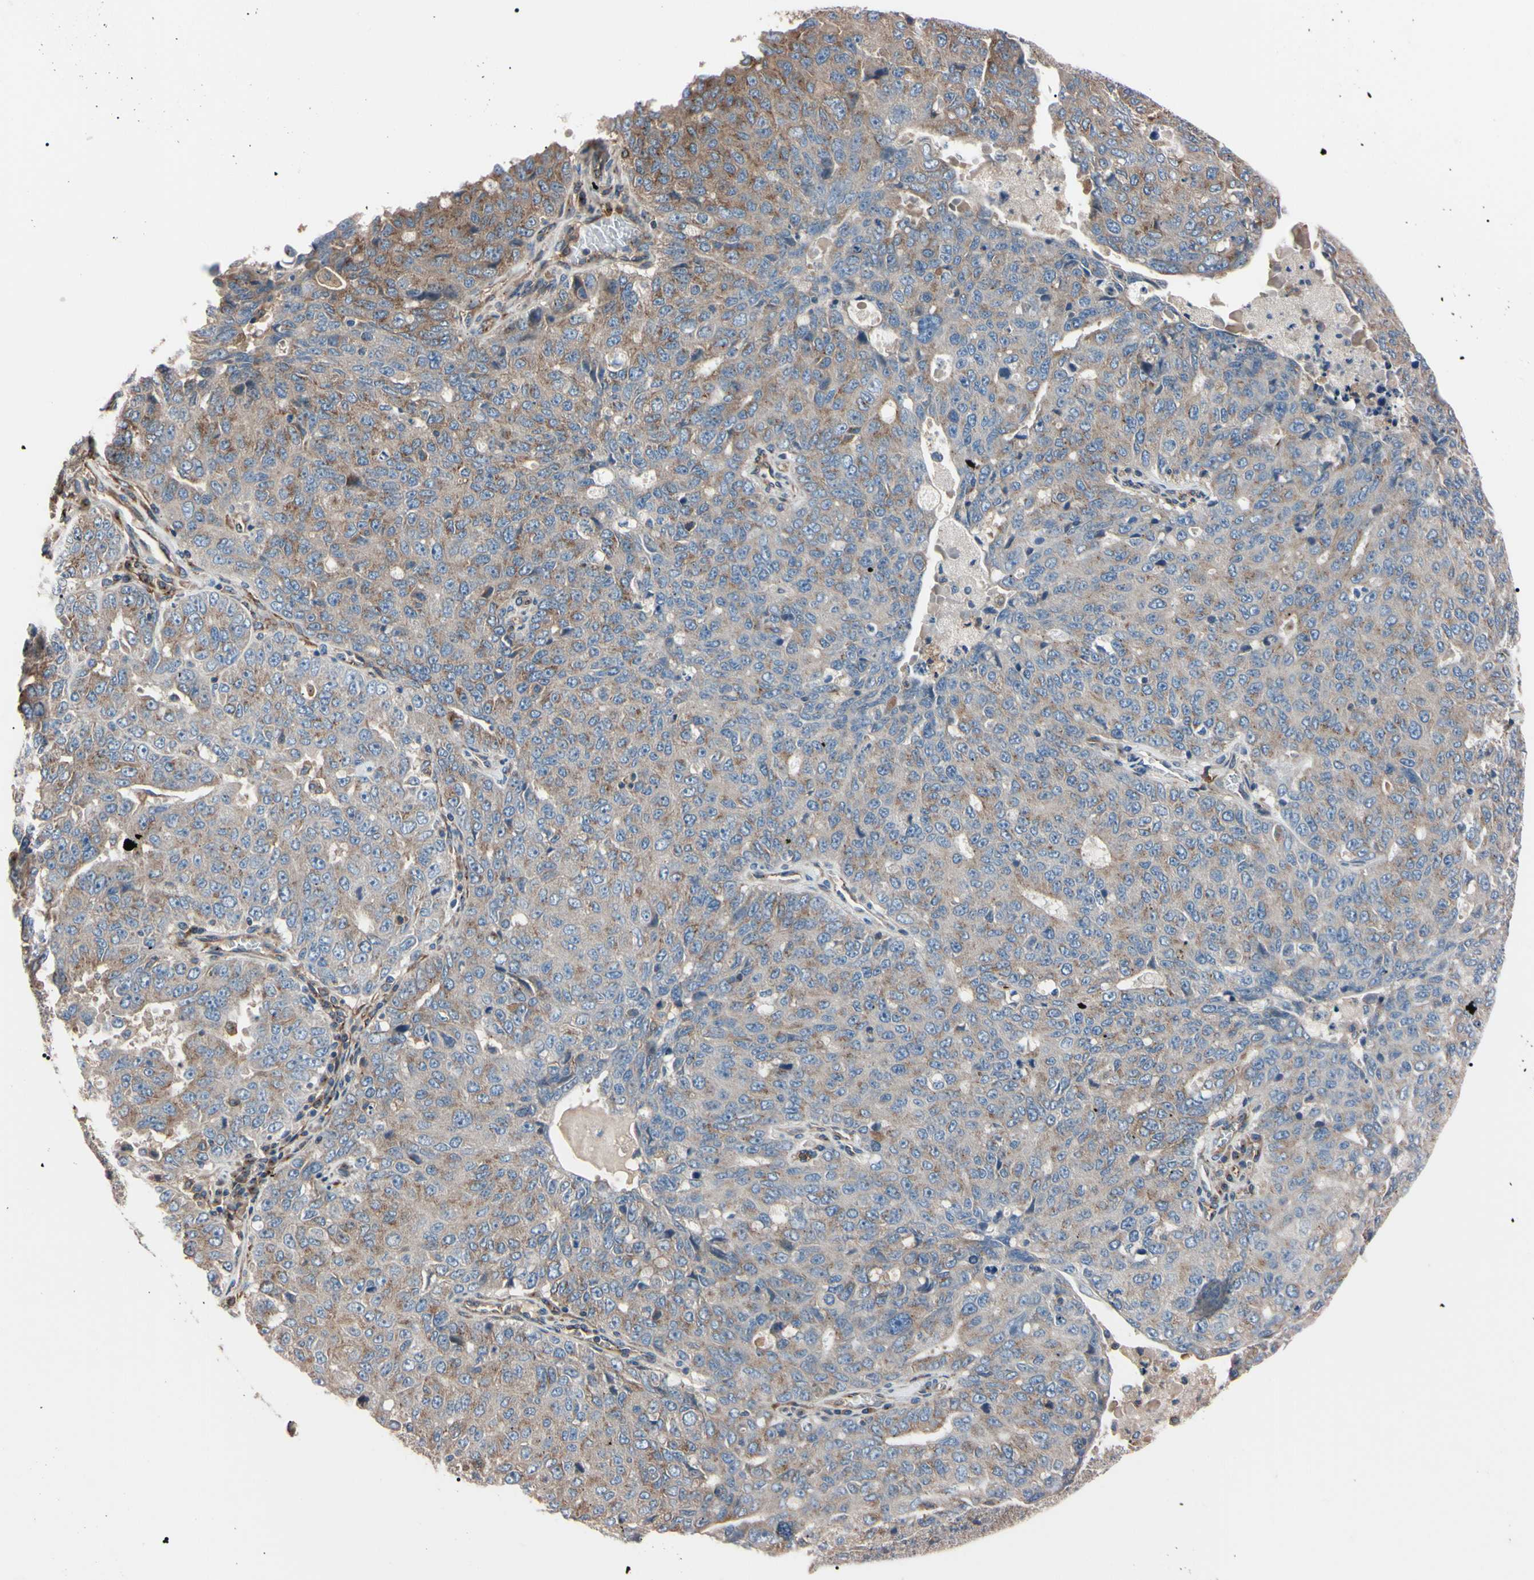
{"staining": {"intensity": "weak", "quantity": ">75%", "location": "cytoplasmic/membranous"}, "tissue": "ovarian cancer", "cell_type": "Tumor cells", "image_type": "cancer", "snomed": [{"axis": "morphology", "description": "Carcinoma, endometroid"}, {"axis": "topography", "description": "Ovary"}], "caption": "Immunohistochemical staining of endometroid carcinoma (ovarian) demonstrates low levels of weak cytoplasmic/membranous protein expression in about >75% of tumor cells. Nuclei are stained in blue.", "gene": "PRKACA", "patient": {"sex": "female", "age": 62}}